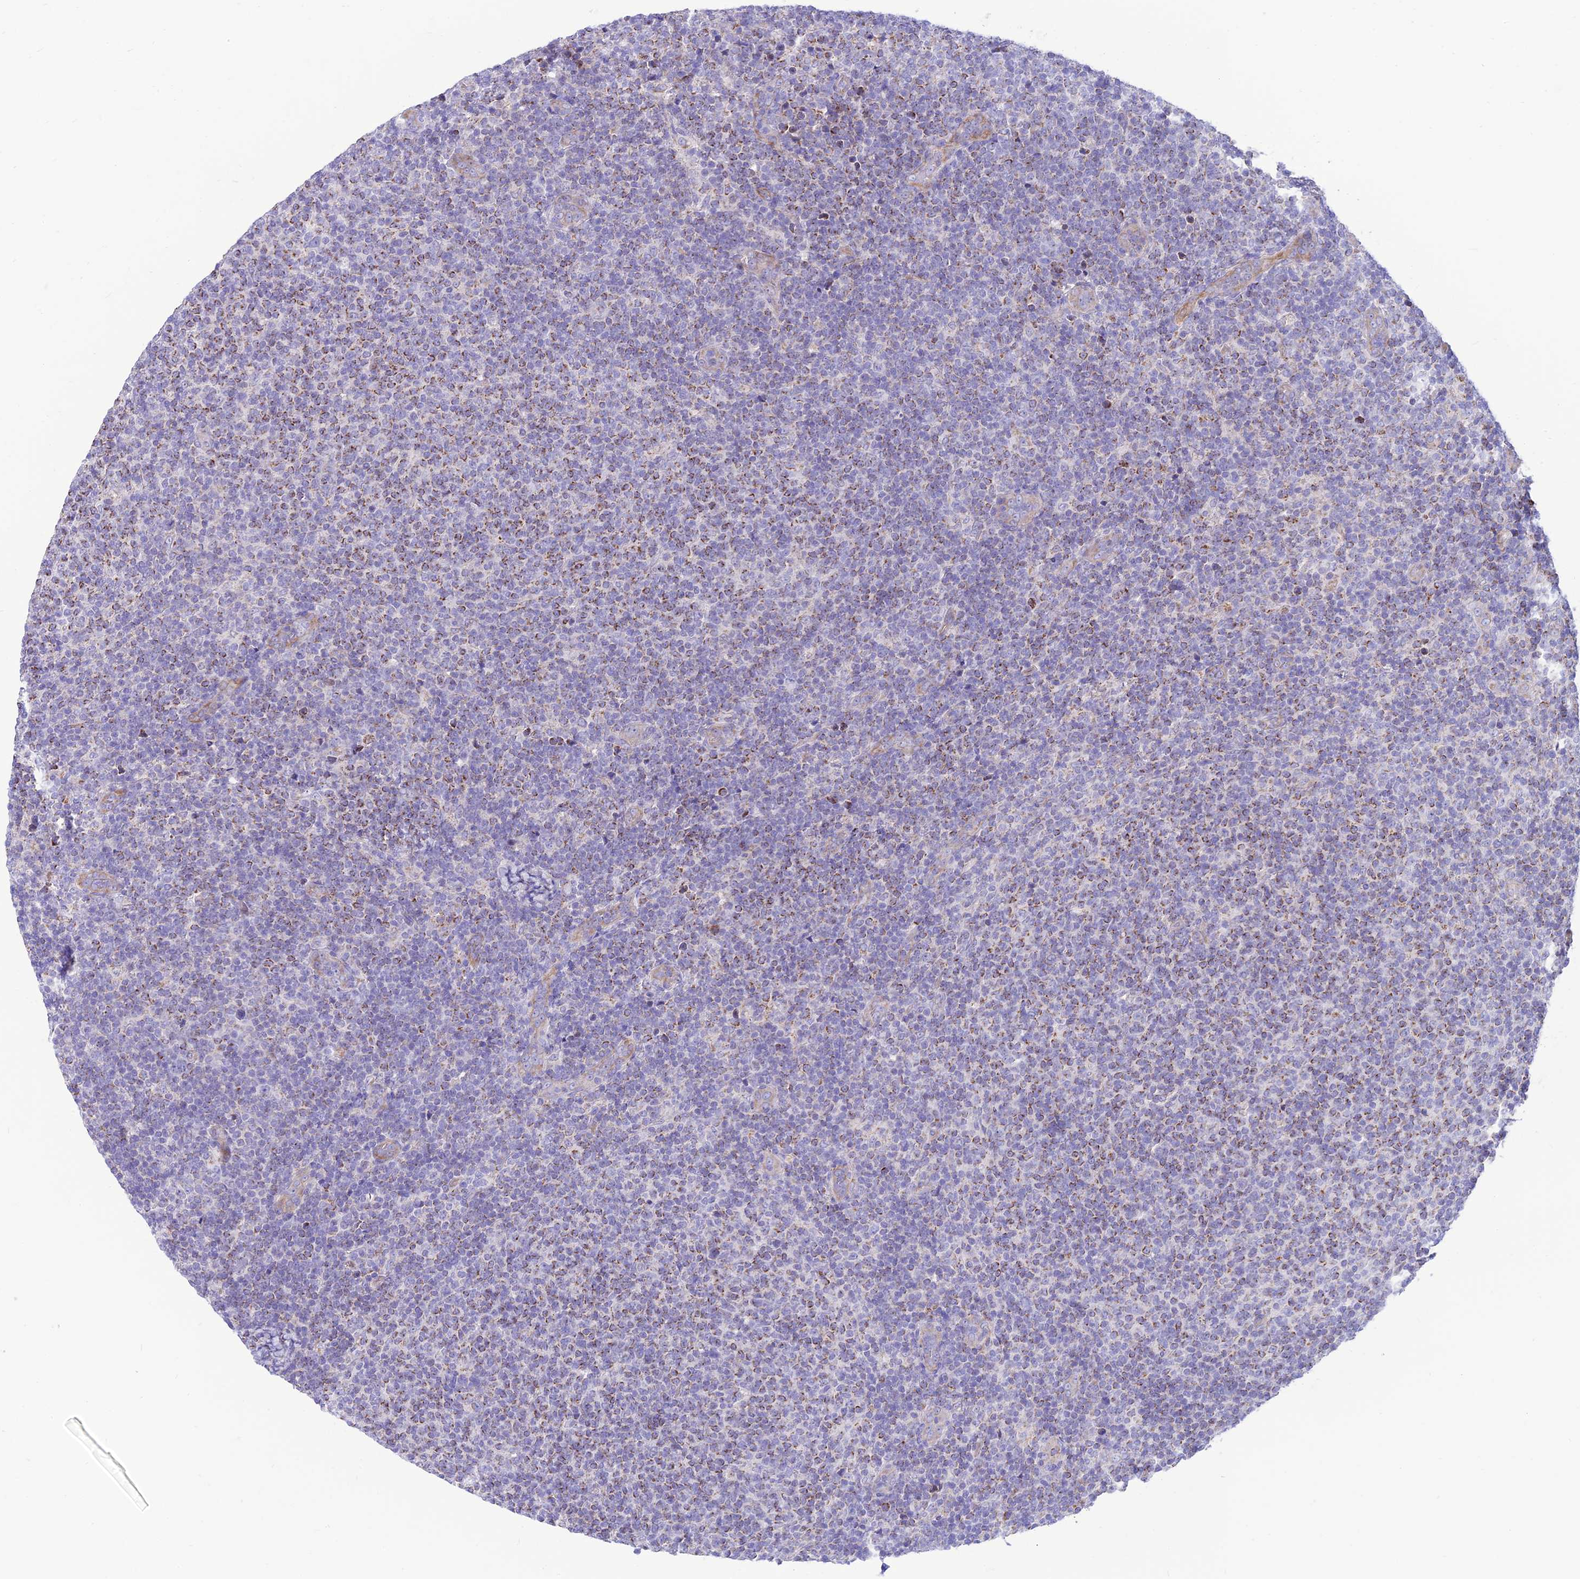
{"staining": {"intensity": "moderate", "quantity": "<25%", "location": "cytoplasmic/membranous"}, "tissue": "lymphoma", "cell_type": "Tumor cells", "image_type": "cancer", "snomed": [{"axis": "morphology", "description": "Malignant lymphoma, non-Hodgkin's type, Low grade"}, {"axis": "topography", "description": "Lymph node"}], "caption": "Protein expression analysis of human lymphoma reveals moderate cytoplasmic/membranous positivity in approximately <25% of tumor cells. (DAB IHC, brown staining for protein, blue staining for nuclei).", "gene": "FAM186B", "patient": {"sex": "male", "age": 66}}